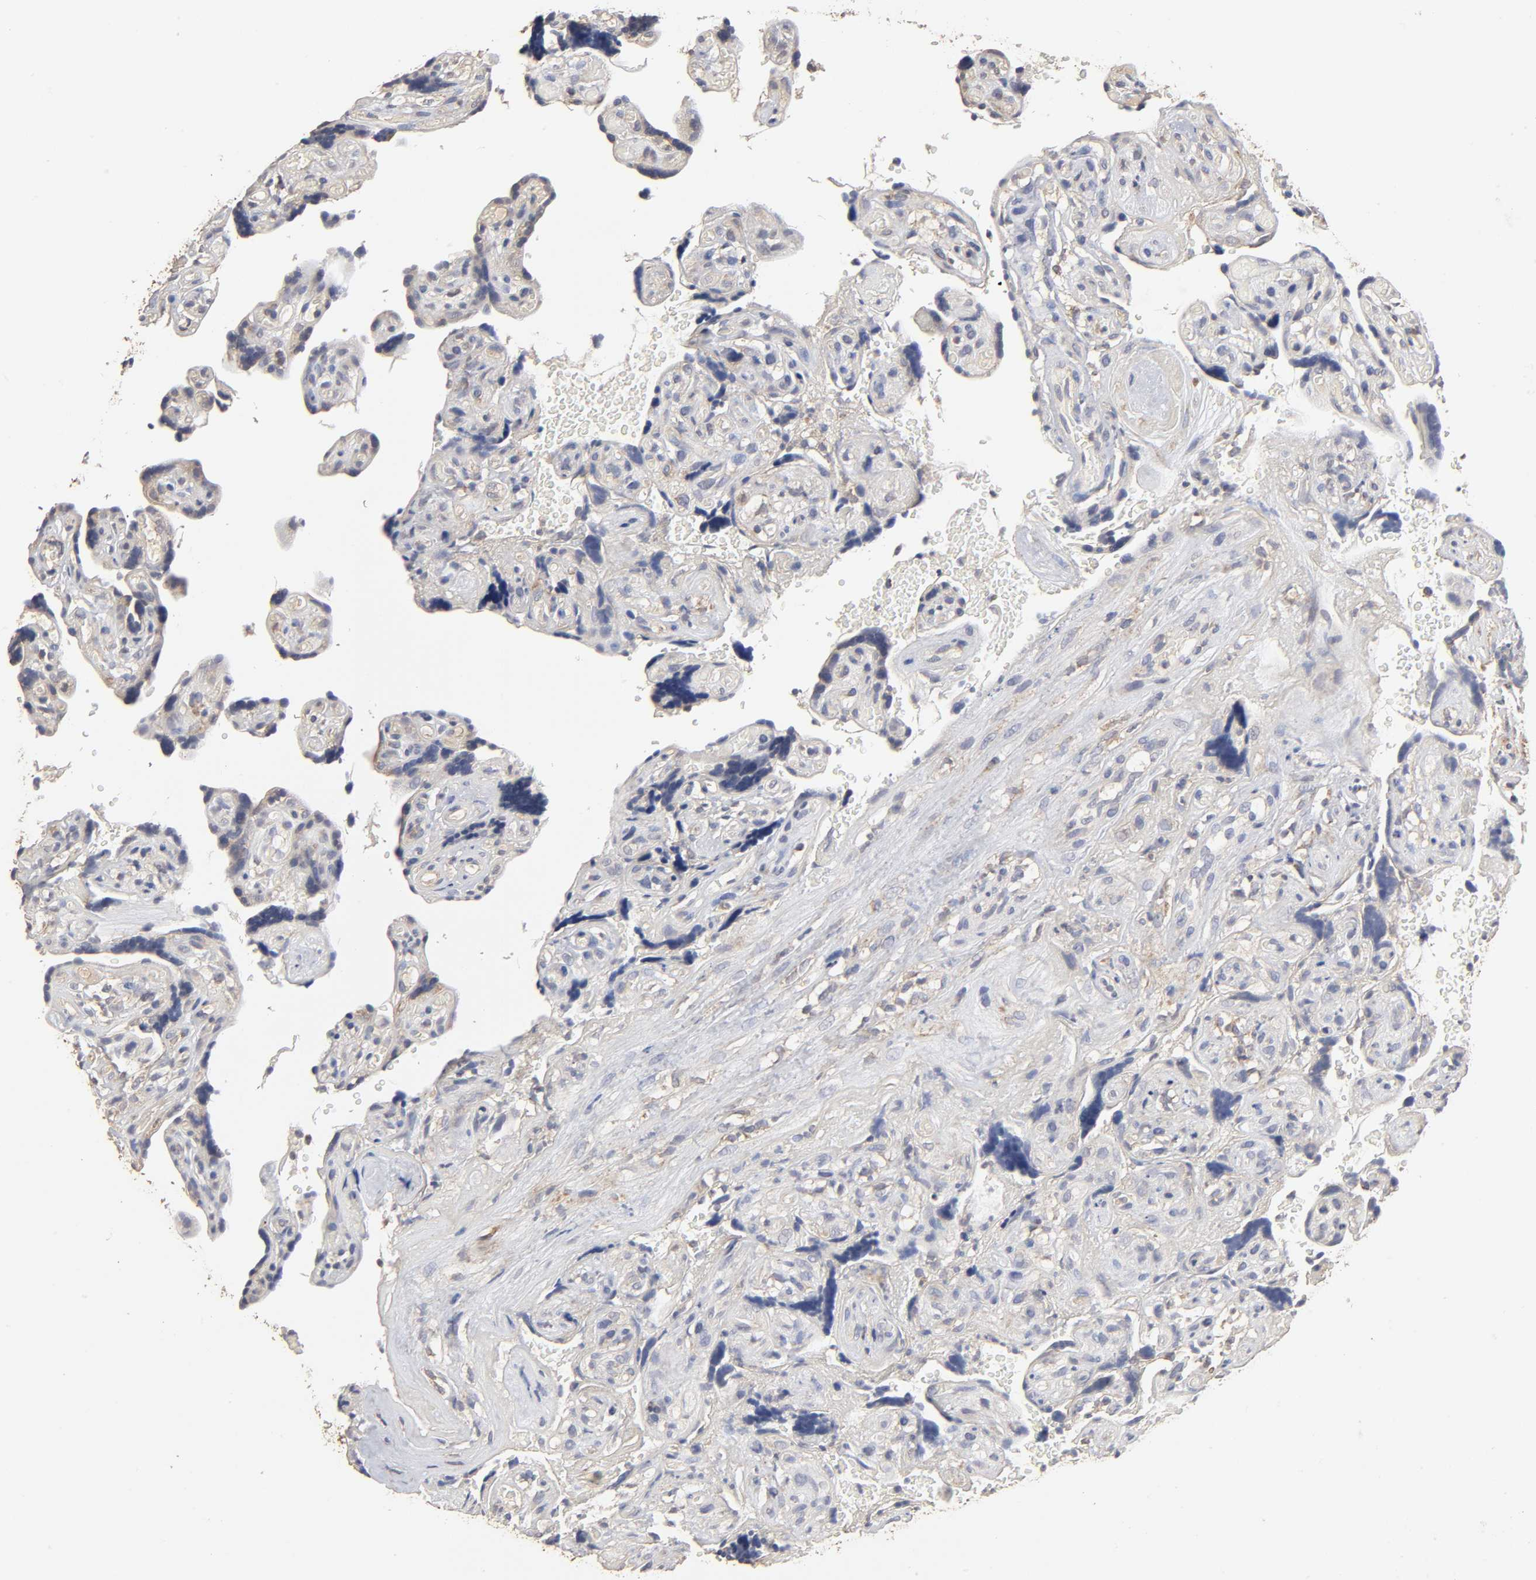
{"staining": {"intensity": "weak", "quantity": "<25%", "location": "cytoplasmic/membranous"}, "tissue": "placenta", "cell_type": "Decidual cells", "image_type": "normal", "snomed": [{"axis": "morphology", "description": "Normal tissue, NOS"}, {"axis": "topography", "description": "Placenta"}], "caption": "The photomicrograph exhibits no significant expression in decidual cells of placenta. Nuclei are stained in blue.", "gene": "CYCS", "patient": {"sex": "female", "age": 30}}